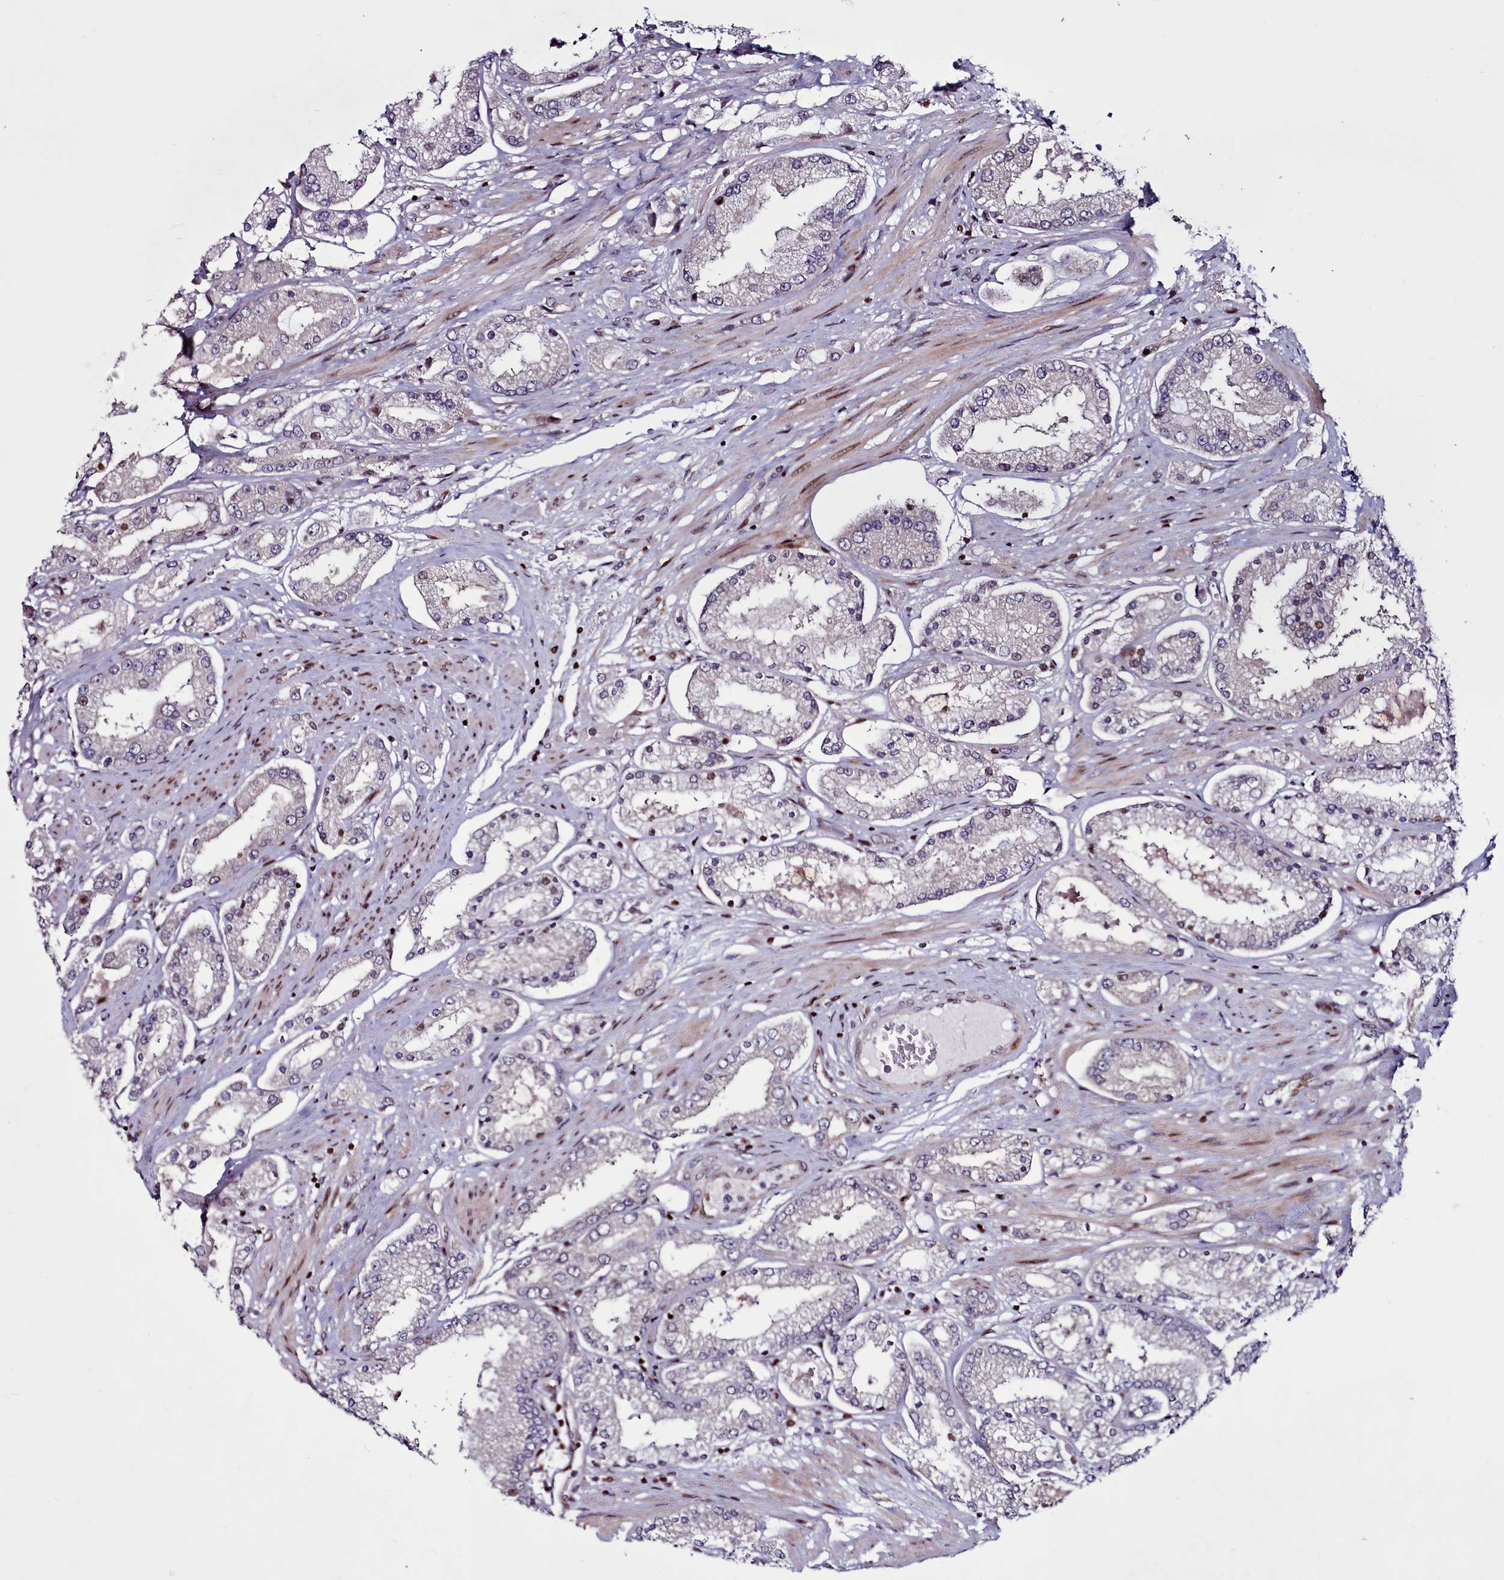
{"staining": {"intensity": "moderate", "quantity": "<25%", "location": "nuclear"}, "tissue": "prostate cancer", "cell_type": "Tumor cells", "image_type": "cancer", "snomed": [{"axis": "morphology", "description": "Adenocarcinoma, High grade"}, {"axis": "topography", "description": "Prostate"}], "caption": "Immunohistochemistry (IHC) staining of prostate adenocarcinoma (high-grade), which reveals low levels of moderate nuclear positivity in about <25% of tumor cells indicating moderate nuclear protein expression. The staining was performed using DAB (3,3'-diaminobenzidine) (brown) for protein detection and nuclei were counterstained in hematoxylin (blue).", "gene": "WBP11", "patient": {"sex": "male", "age": 69}}